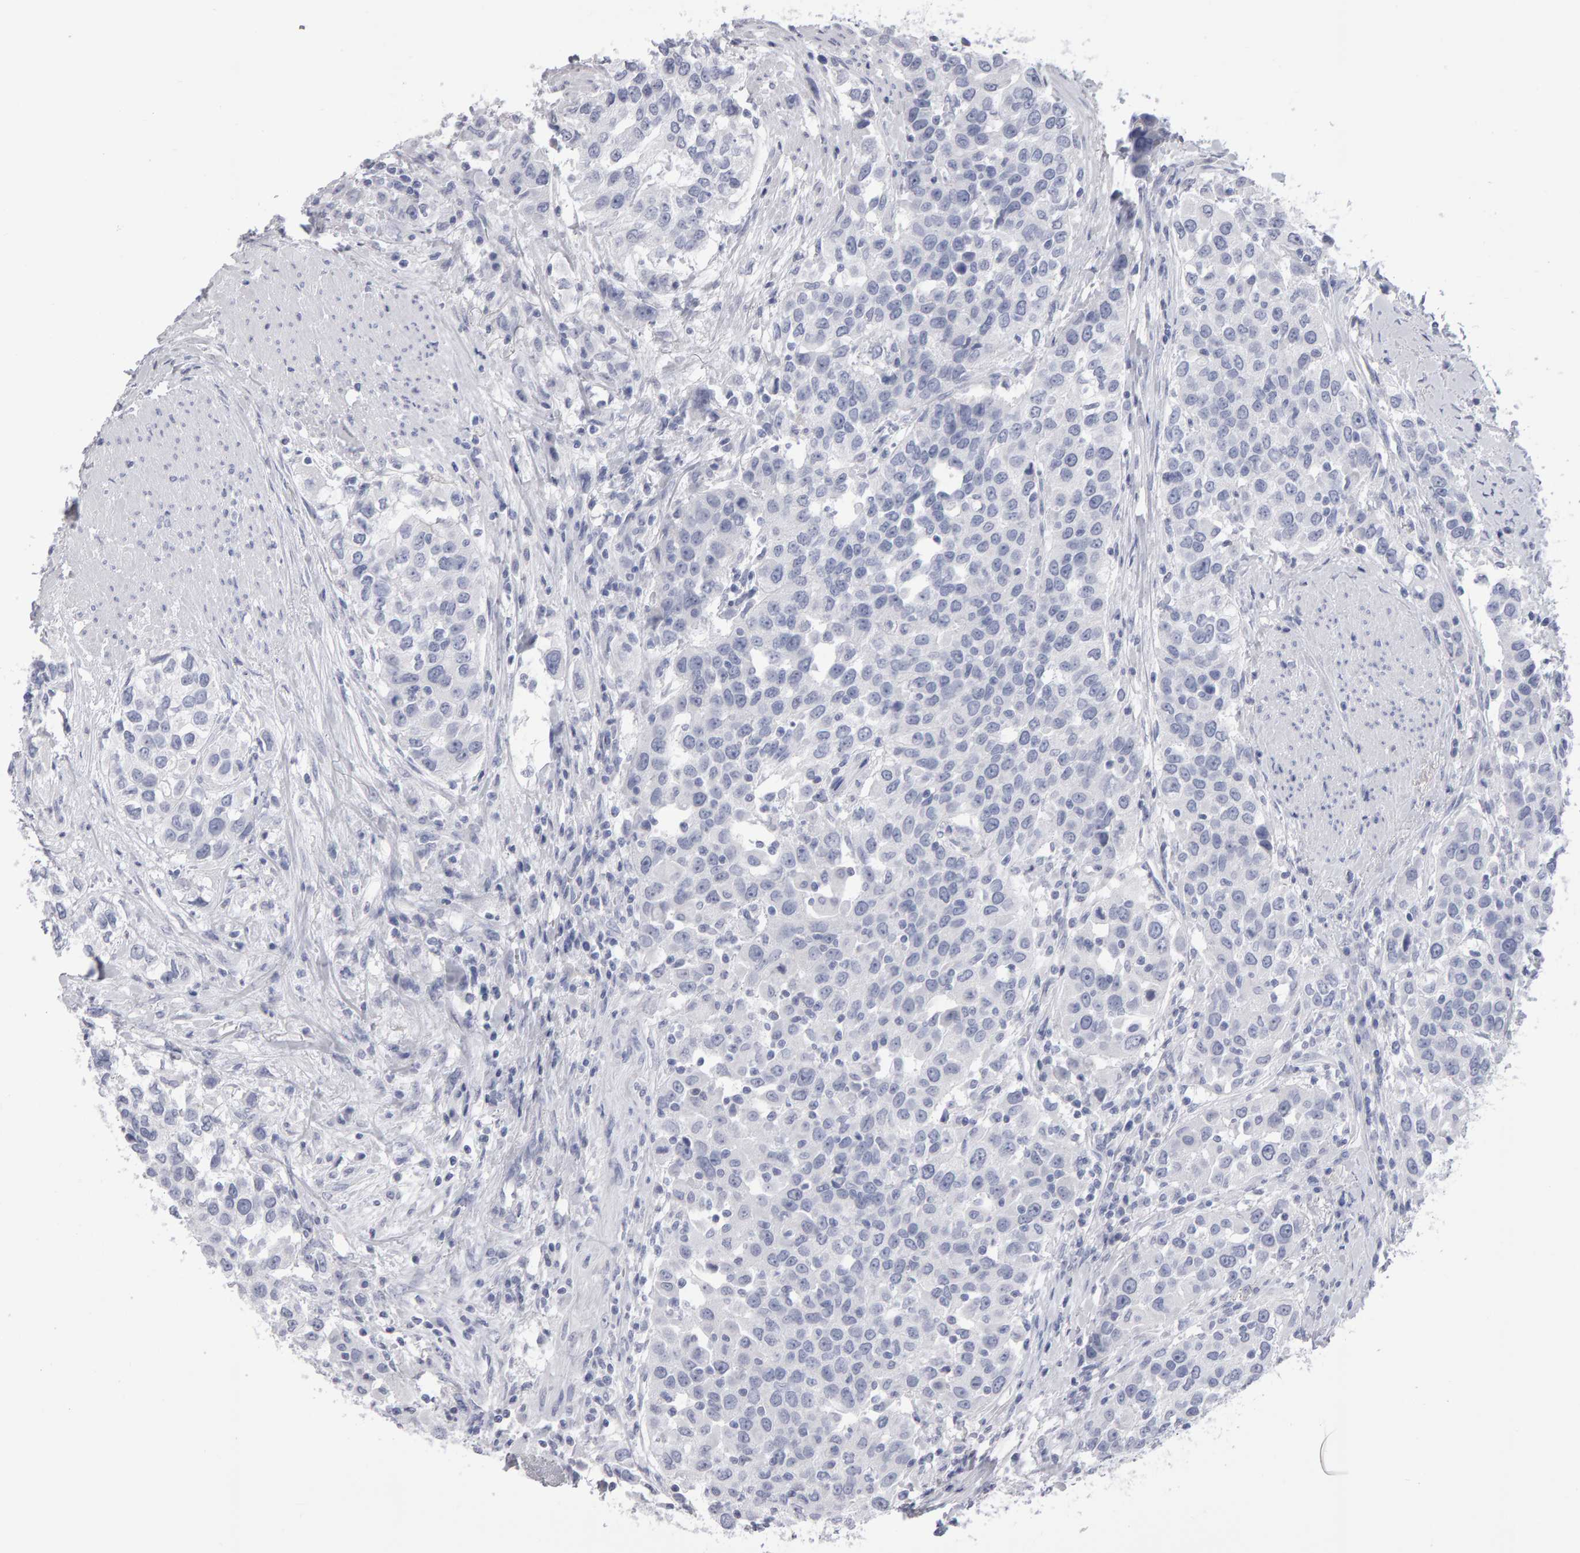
{"staining": {"intensity": "negative", "quantity": "none", "location": "none"}, "tissue": "urothelial cancer", "cell_type": "Tumor cells", "image_type": "cancer", "snomed": [{"axis": "morphology", "description": "Urothelial carcinoma, High grade"}, {"axis": "topography", "description": "Urinary bladder"}], "caption": "An immunohistochemistry (IHC) micrograph of urothelial carcinoma (high-grade) is shown. There is no staining in tumor cells of urothelial carcinoma (high-grade).", "gene": "NCDN", "patient": {"sex": "female", "age": 80}}